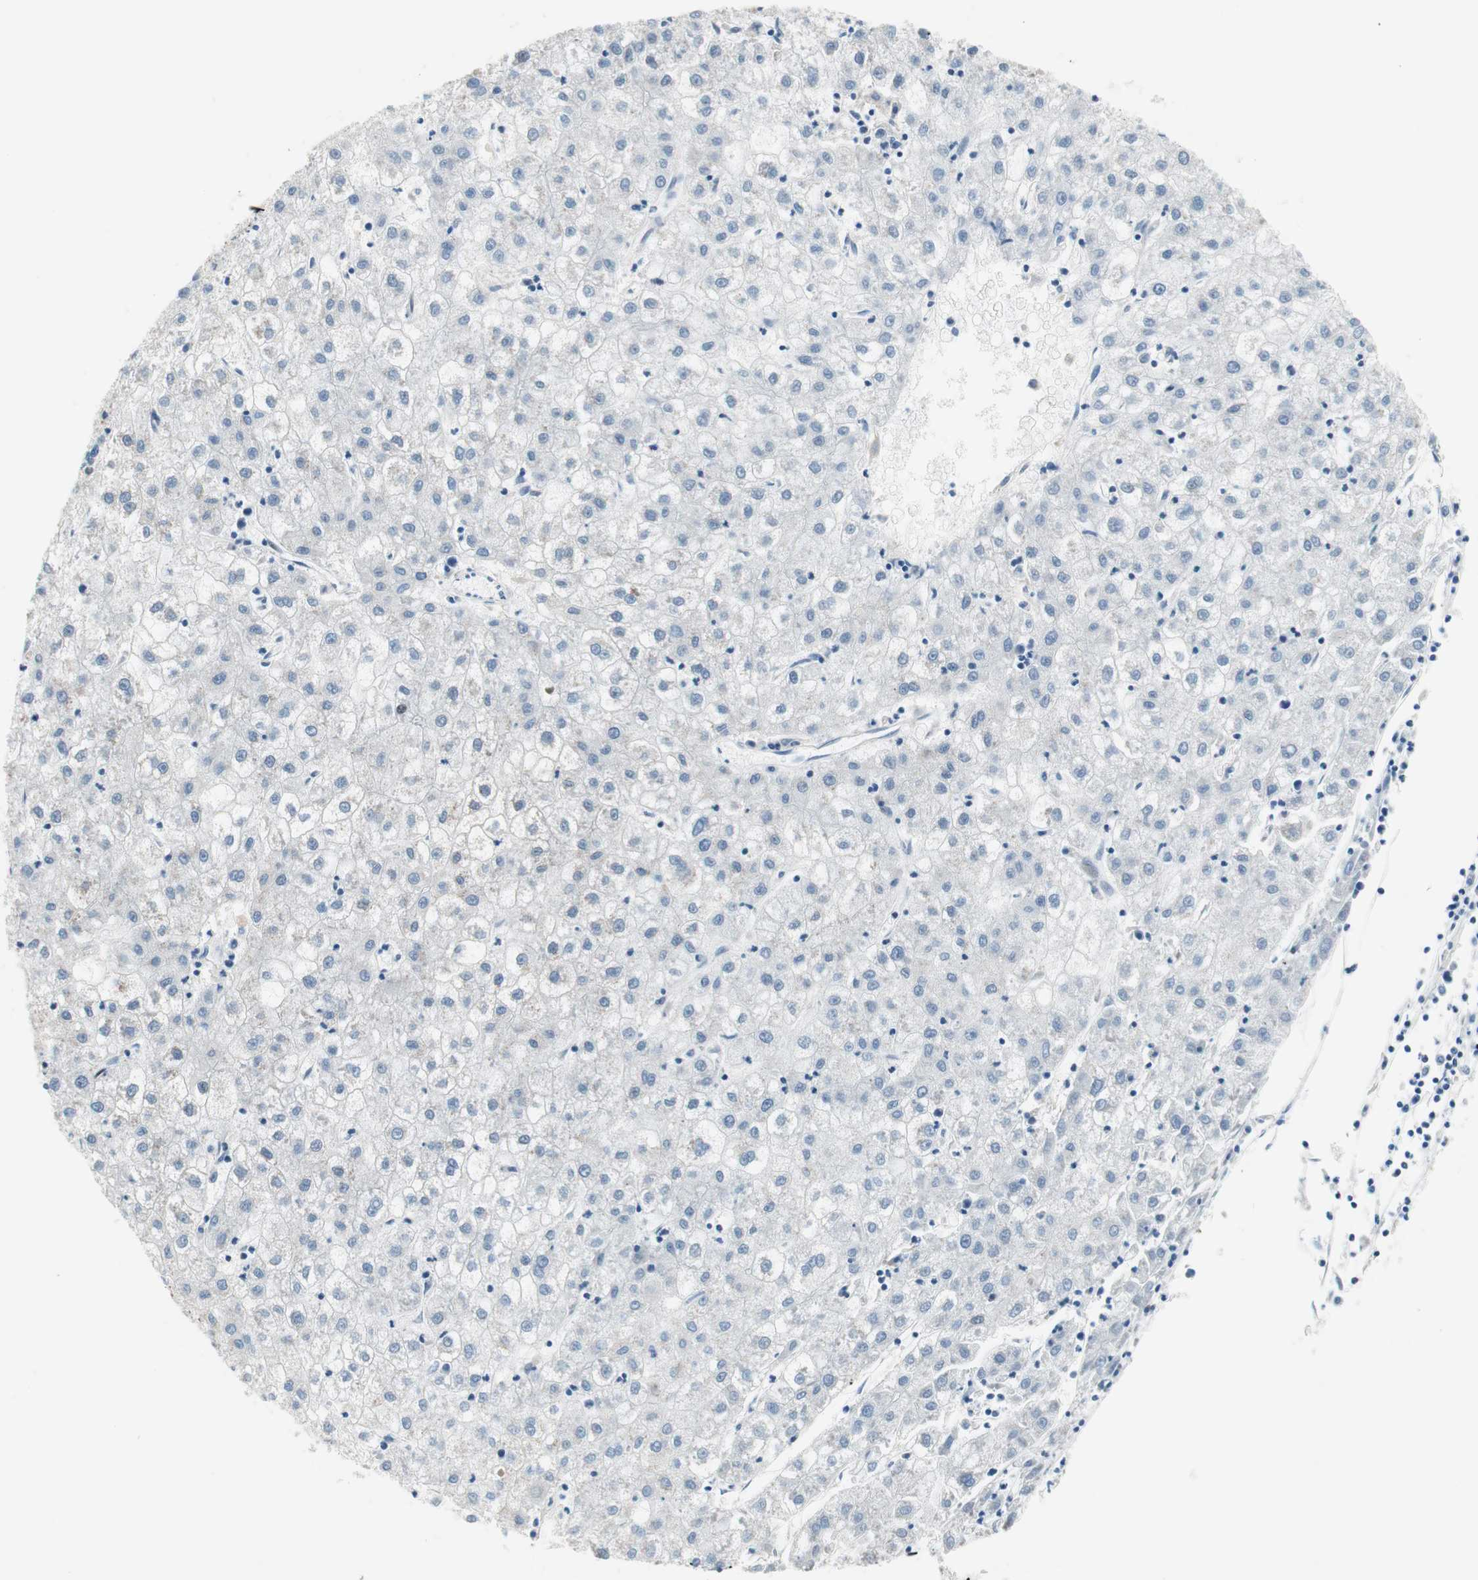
{"staining": {"intensity": "negative", "quantity": "none", "location": "none"}, "tissue": "liver cancer", "cell_type": "Tumor cells", "image_type": "cancer", "snomed": [{"axis": "morphology", "description": "Carcinoma, Hepatocellular, NOS"}, {"axis": "topography", "description": "Liver"}], "caption": "Histopathology image shows no protein positivity in tumor cells of liver hepatocellular carcinoma tissue. (DAB (3,3'-diaminobenzidine) IHC, high magnification).", "gene": "FBXO44", "patient": {"sex": "male", "age": 72}}